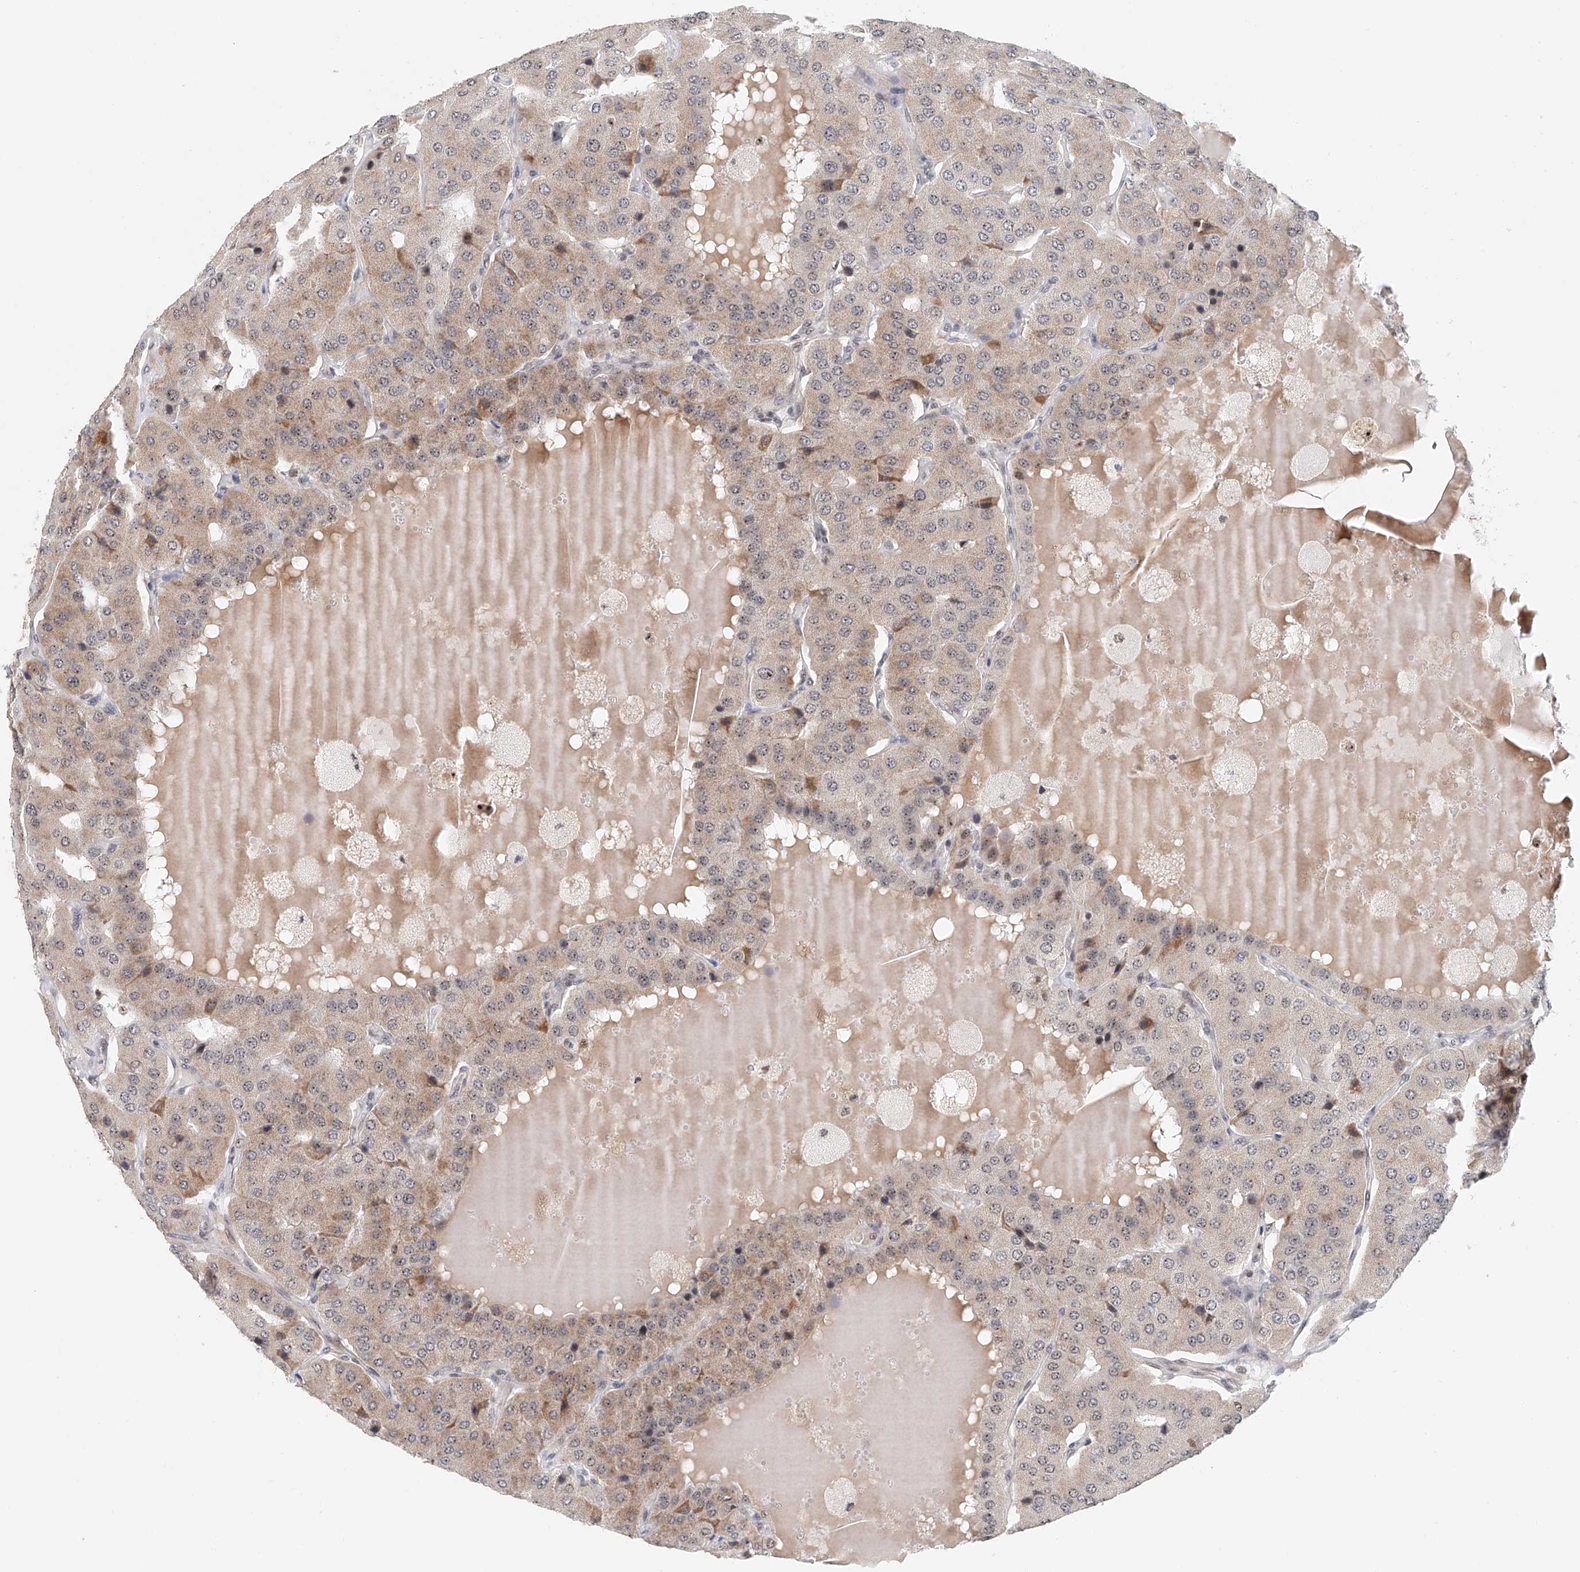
{"staining": {"intensity": "weak", "quantity": ">75%", "location": "cytoplasmic/membranous"}, "tissue": "parathyroid gland", "cell_type": "Glandular cells", "image_type": "normal", "snomed": [{"axis": "morphology", "description": "Normal tissue, NOS"}, {"axis": "morphology", "description": "Adenoma, NOS"}, {"axis": "topography", "description": "Parathyroid gland"}], "caption": "This image reveals benign parathyroid gland stained with immunohistochemistry to label a protein in brown. The cytoplasmic/membranous of glandular cells show weak positivity for the protein. Nuclei are counter-stained blue.", "gene": "PRUNE2", "patient": {"sex": "female", "age": 86}}